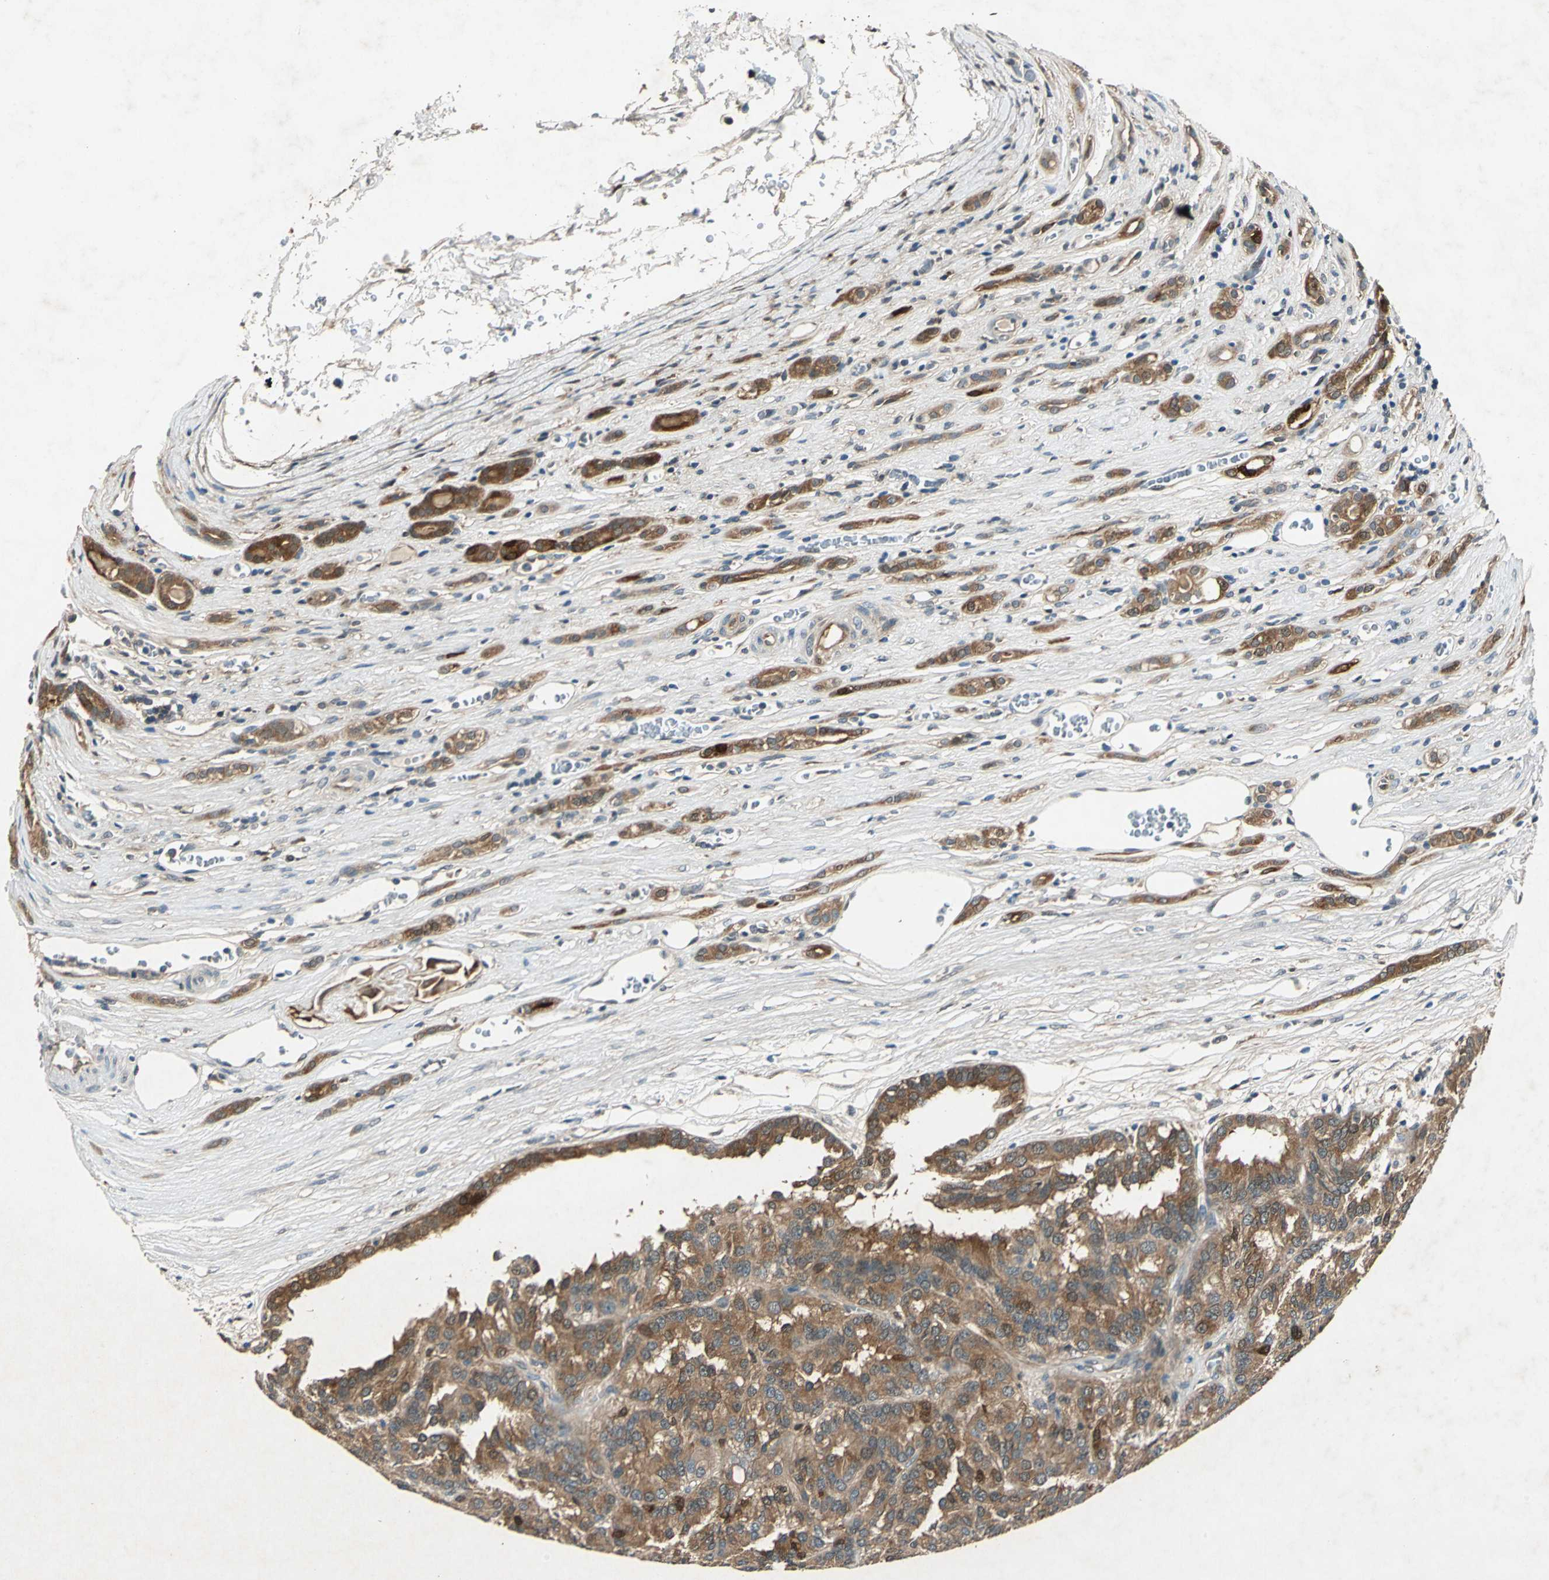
{"staining": {"intensity": "moderate", "quantity": ">75%", "location": "cytoplasmic/membranous"}, "tissue": "renal cancer", "cell_type": "Tumor cells", "image_type": "cancer", "snomed": [{"axis": "morphology", "description": "Adenocarcinoma, NOS"}, {"axis": "topography", "description": "Kidney"}], "caption": "Human renal cancer (adenocarcinoma) stained with a protein marker exhibits moderate staining in tumor cells.", "gene": "RRM2B", "patient": {"sex": "male", "age": 46}}